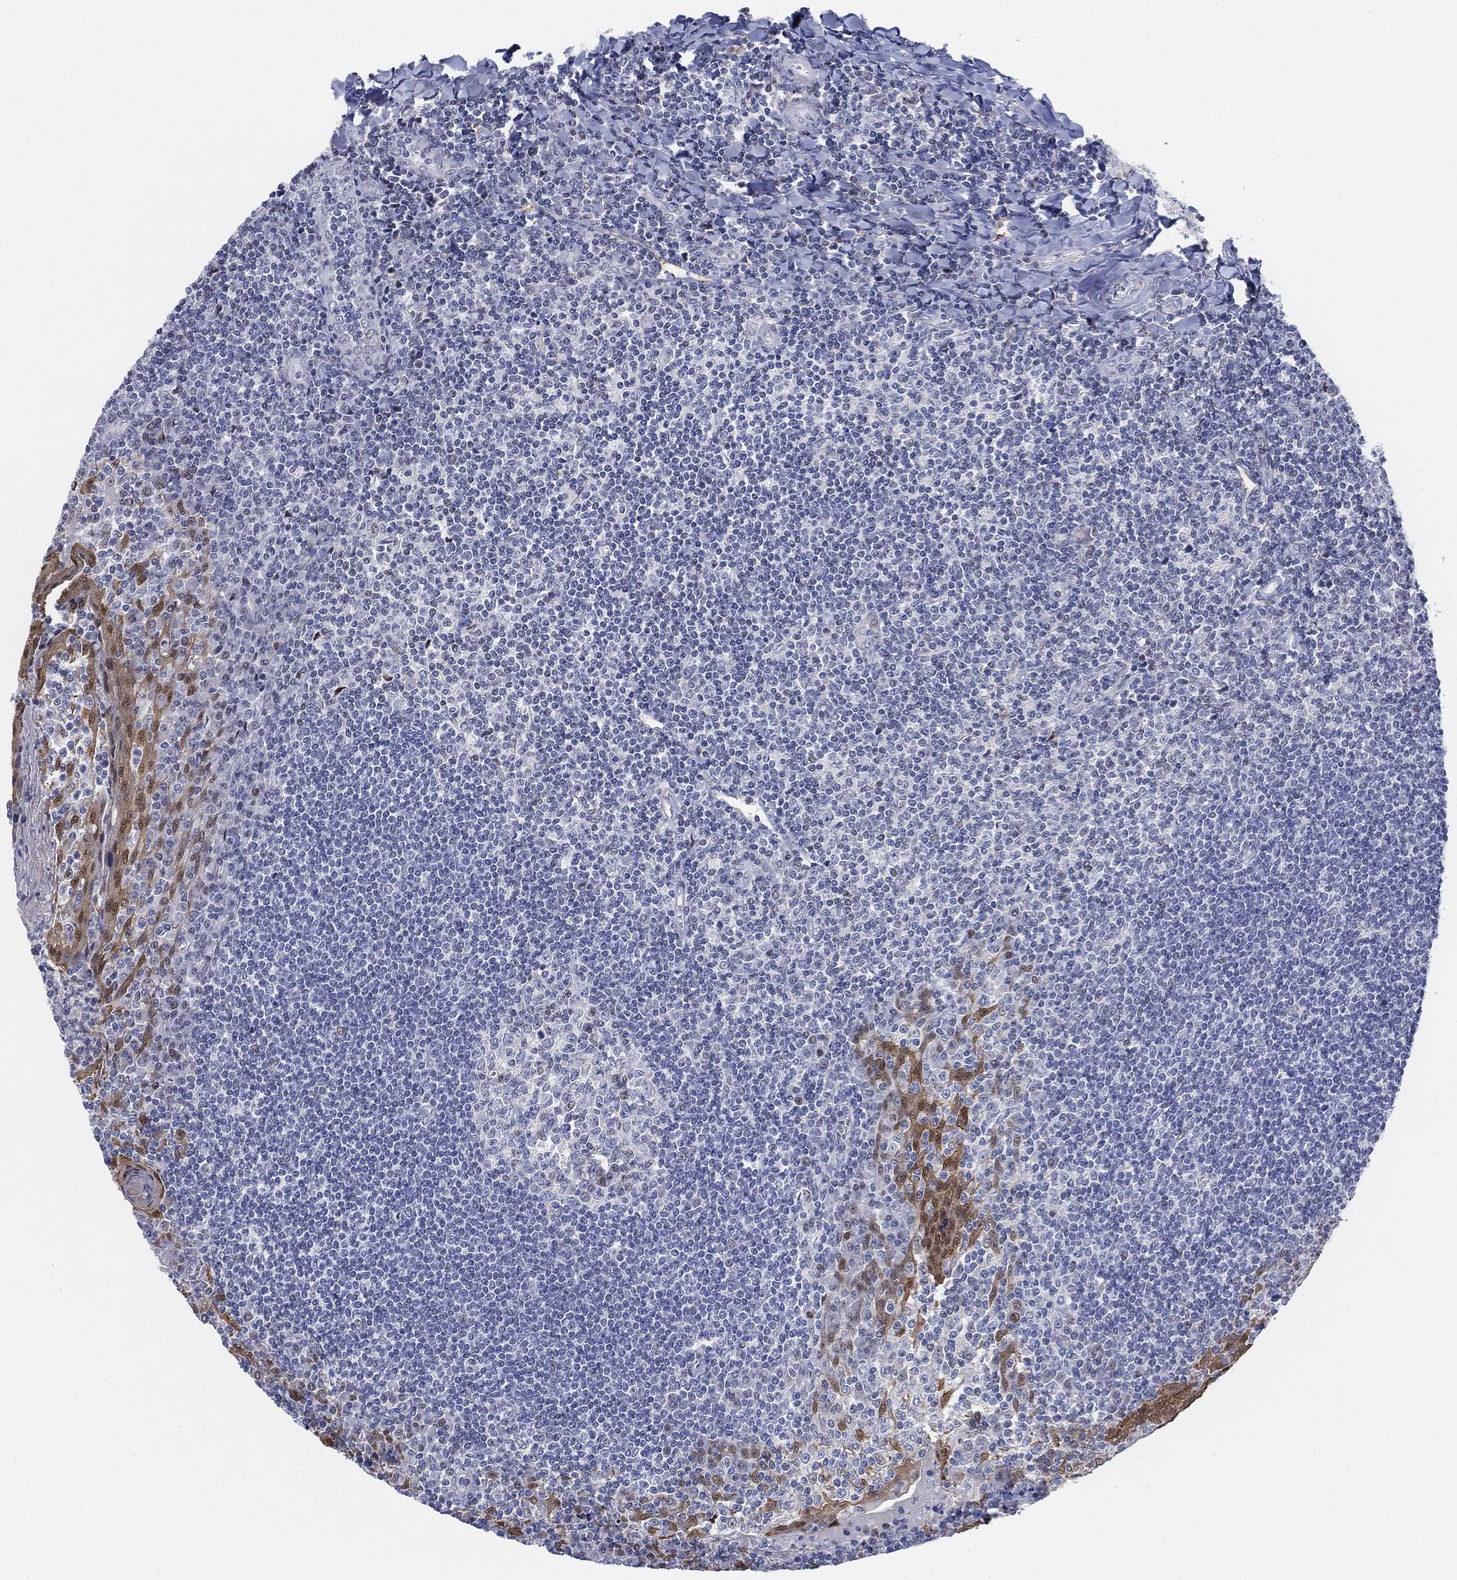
{"staining": {"intensity": "moderate", "quantity": "<25%", "location": "nuclear"}, "tissue": "tonsil", "cell_type": "Germinal center cells", "image_type": "normal", "snomed": [{"axis": "morphology", "description": "Normal tissue, NOS"}, {"axis": "topography", "description": "Tonsil"}], "caption": "Immunohistochemistry (IHC) staining of normal tonsil, which demonstrates low levels of moderate nuclear expression in about <25% of germinal center cells indicating moderate nuclear protein positivity. The staining was performed using DAB (brown) for protein detection and nuclei were counterstained in hematoxylin (blue).", "gene": "MYO3A", "patient": {"sex": "female", "age": 12}}